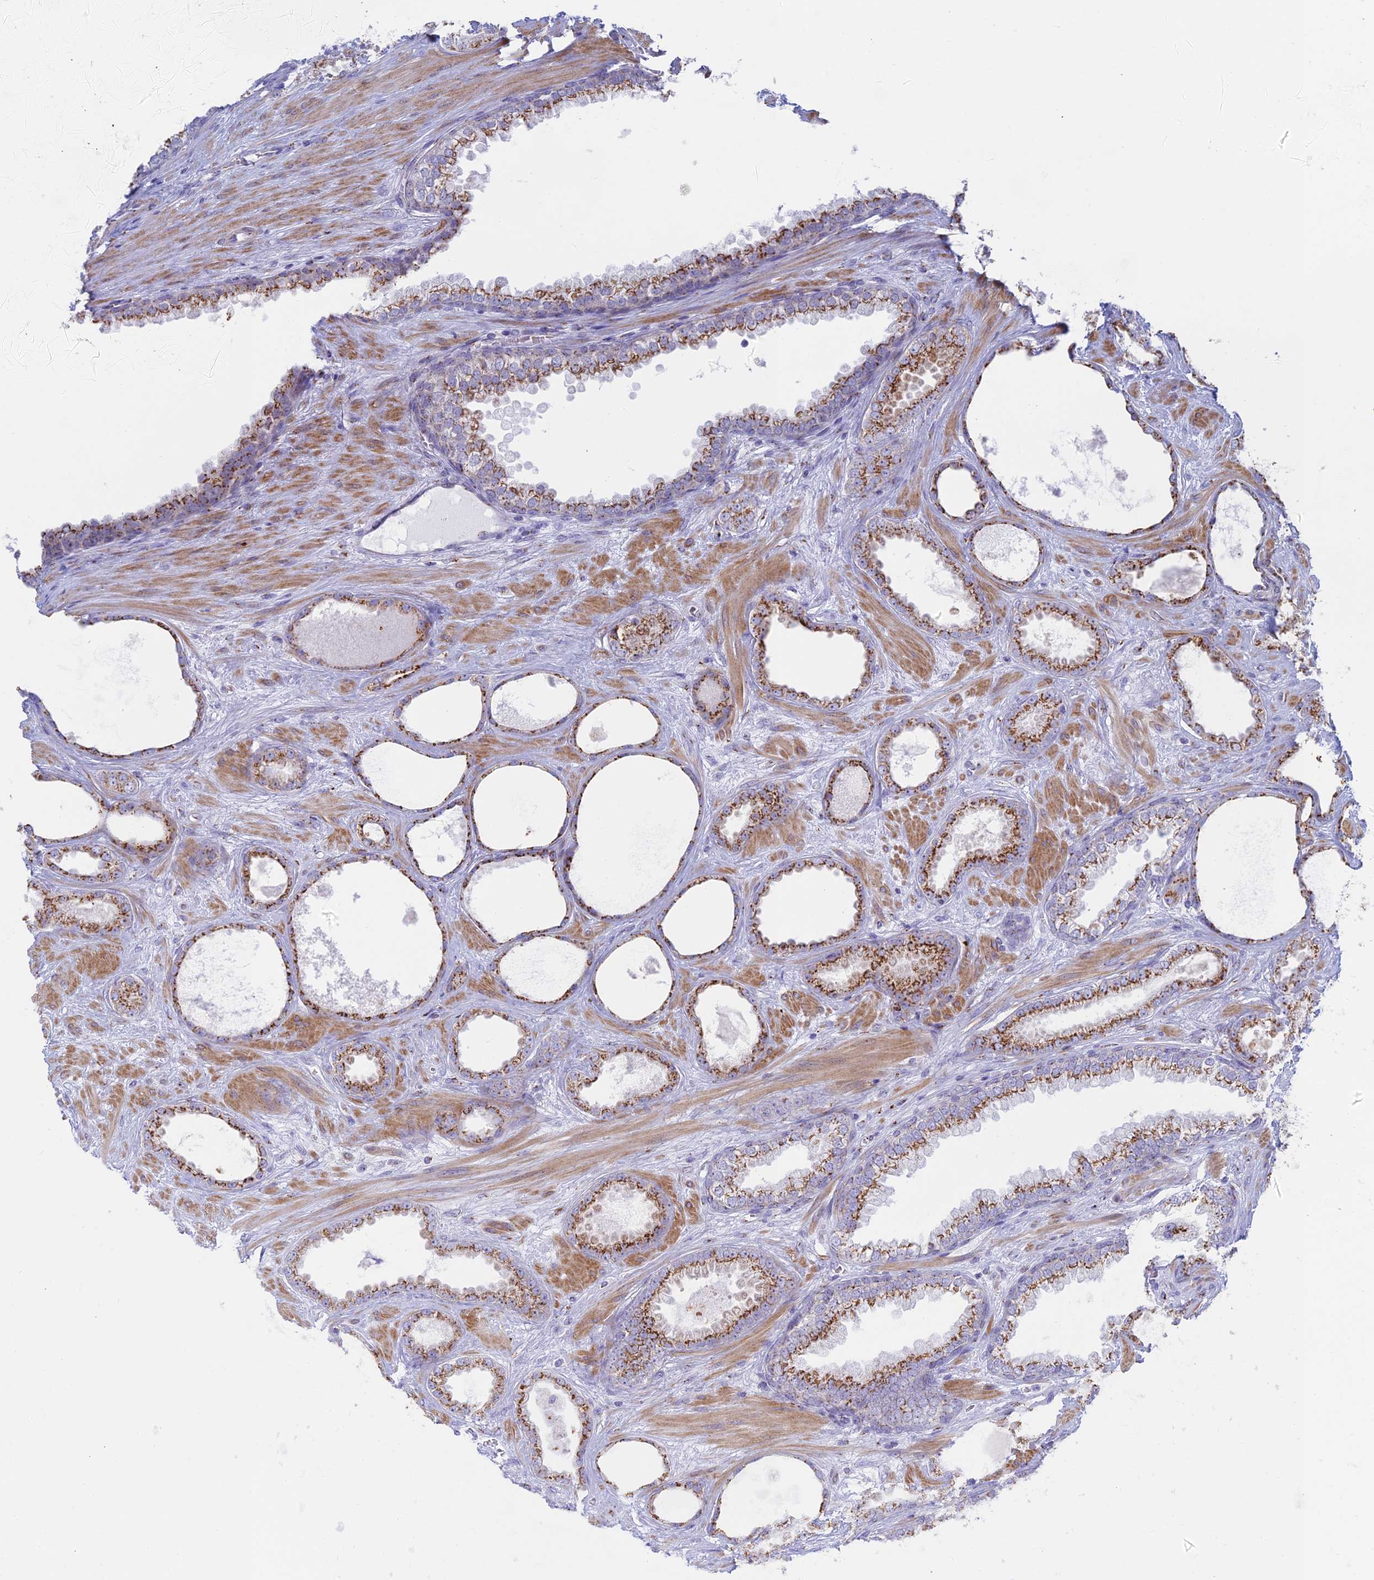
{"staining": {"intensity": "moderate", "quantity": ">75%", "location": "cytoplasmic/membranous"}, "tissue": "prostate cancer", "cell_type": "Tumor cells", "image_type": "cancer", "snomed": [{"axis": "morphology", "description": "Adenocarcinoma, Low grade"}, {"axis": "topography", "description": "Prostate"}], "caption": "Protein staining by immunohistochemistry (IHC) demonstrates moderate cytoplasmic/membranous staining in approximately >75% of tumor cells in prostate cancer (low-grade adenocarcinoma). (DAB = brown stain, brightfield microscopy at high magnification).", "gene": "HS2ST1", "patient": {"sex": "male", "age": 57}}